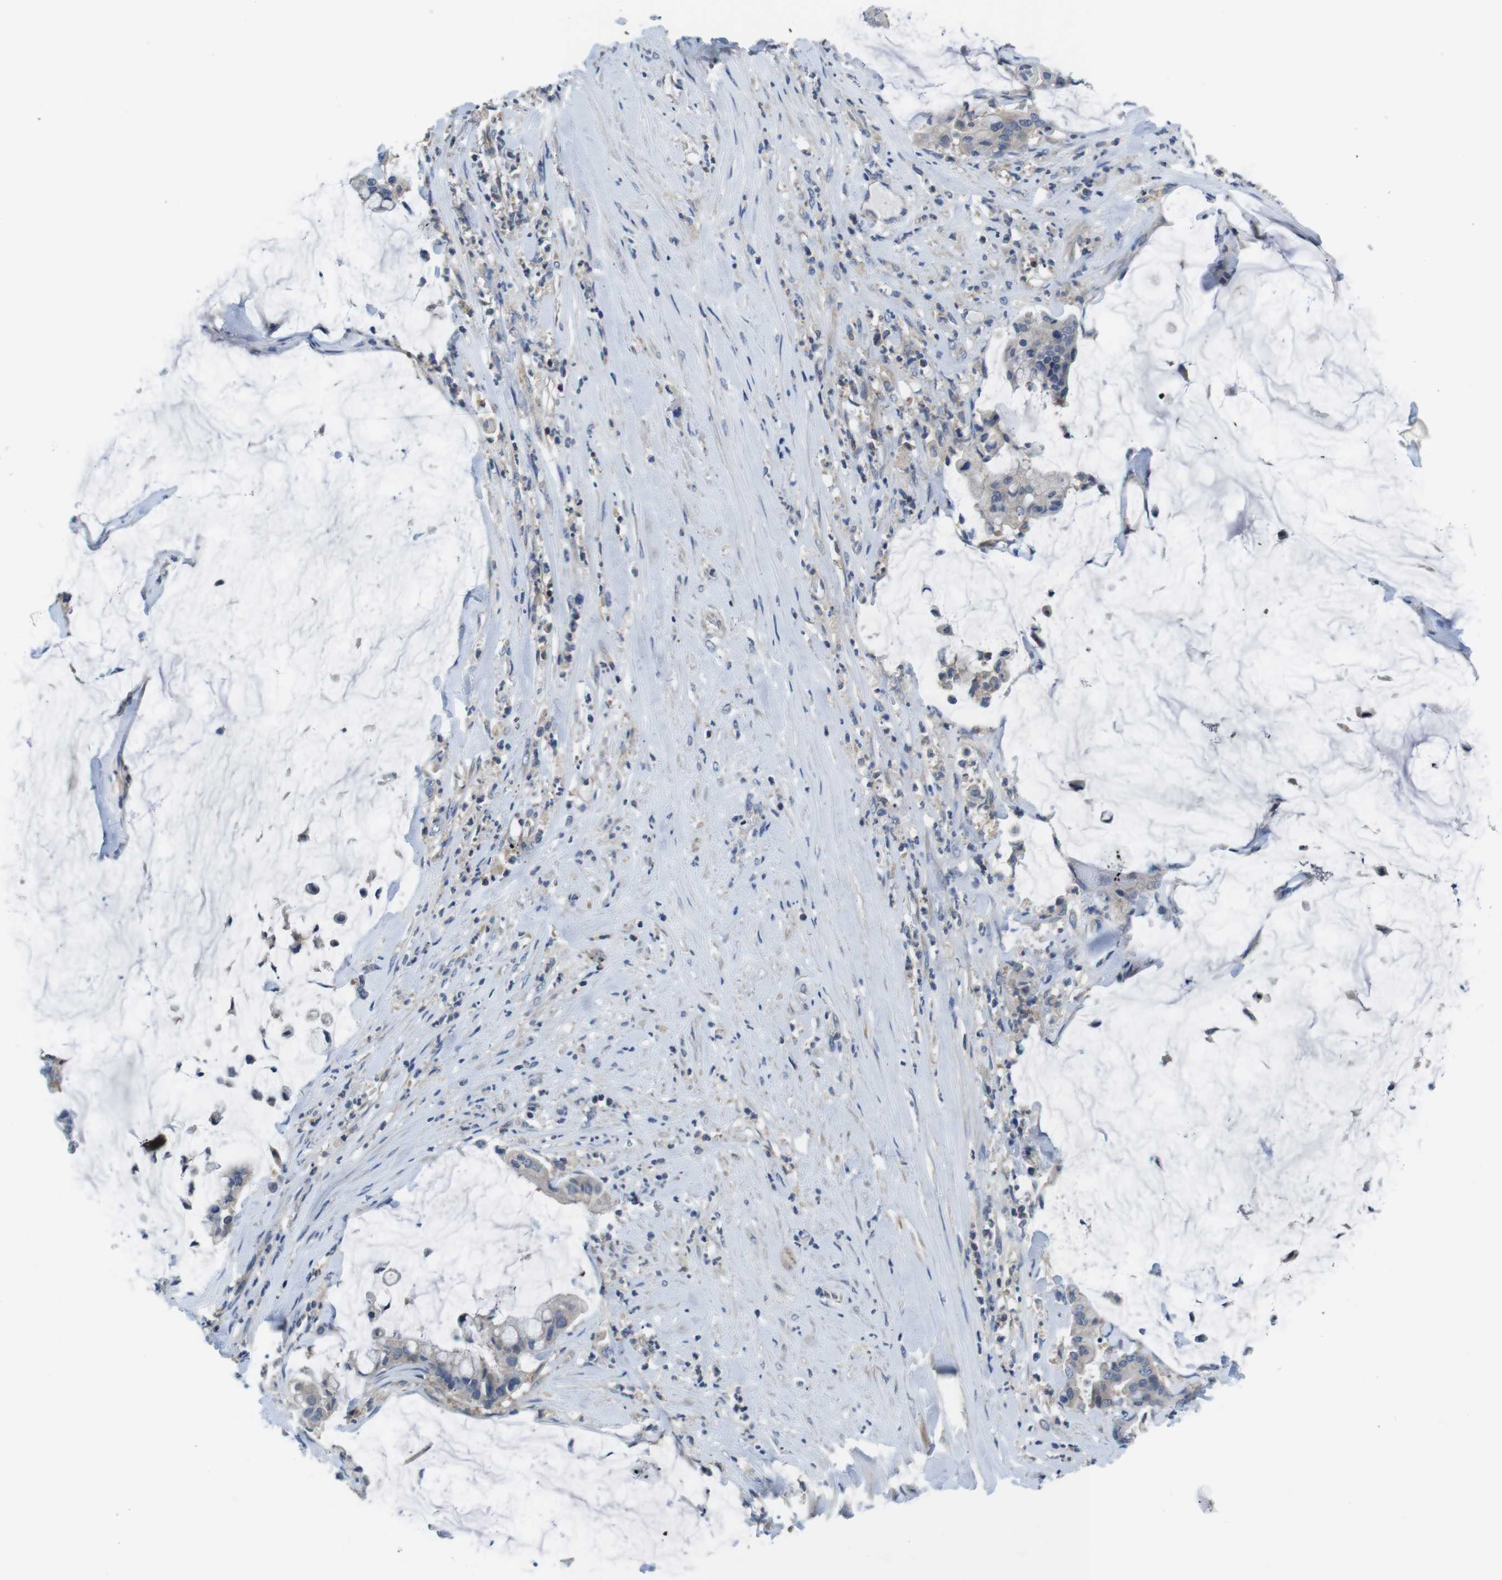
{"staining": {"intensity": "negative", "quantity": "none", "location": "none"}, "tissue": "pancreatic cancer", "cell_type": "Tumor cells", "image_type": "cancer", "snomed": [{"axis": "morphology", "description": "Adenocarcinoma, NOS"}, {"axis": "topography", "description": "Pancreas"}], "caption": "The image displays no significant staining in tumor cells of pancreatic cancer (adenocarcinoma).", "gene": "PIK3CD", "patient": {"sex": "male", "age": 41}}